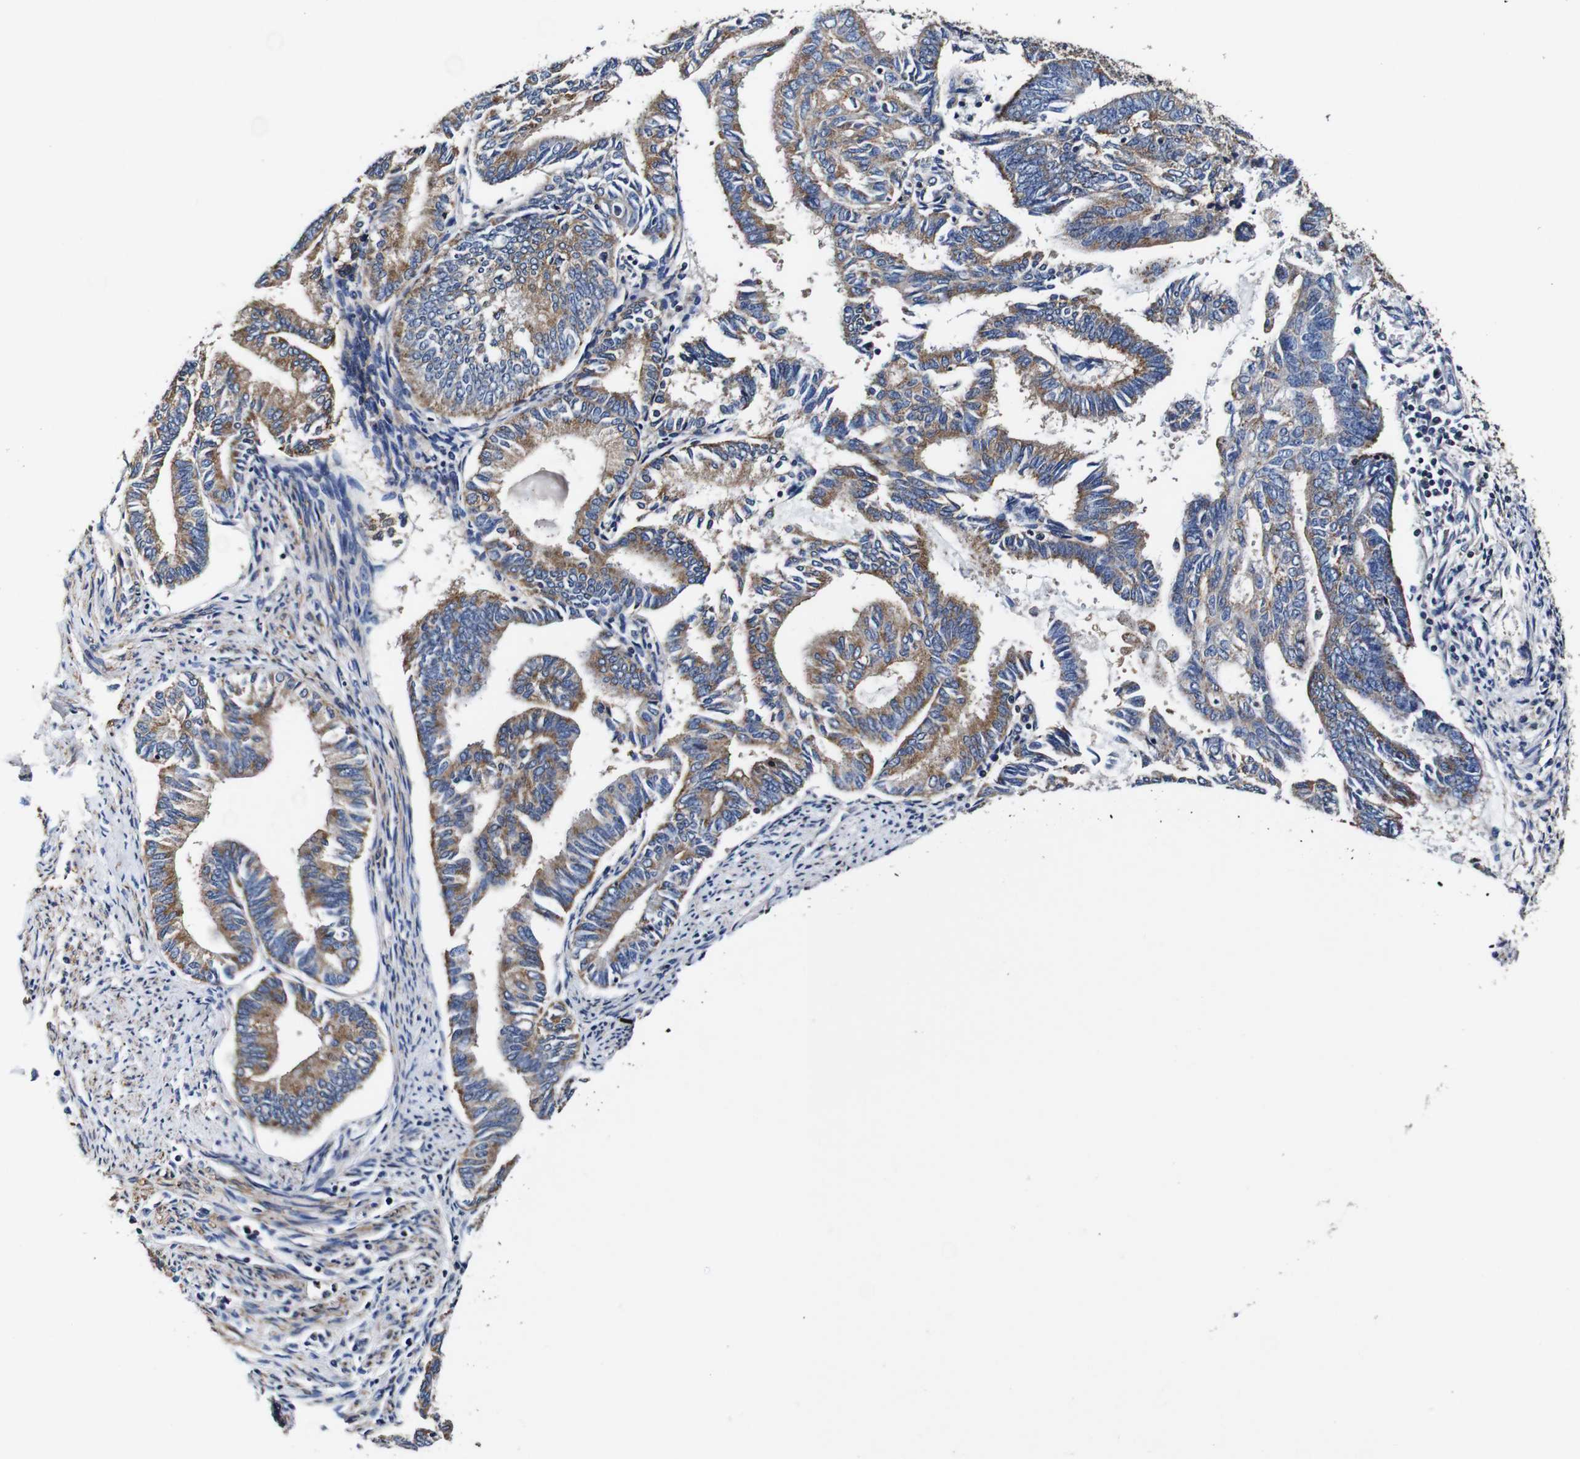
{"staining": {"intensity": "moderate", "quantity": ">75%", "location": "cytoplasmic/membranous"}, "tissue": "endometrial cancer", "cell_type": "Tumor cells", "image_type": "cancer", "snomed": [{"axis": "morphology", "description": "Adenocarcinoma, NOS"}, {"axis": "topography", "description": "Endometrium"}], "caption": "IHC micrograph of endometrial cancer stained for a protein (brown), which shows medium levels of moderate cytoplasmic/membranous positivity in about >75% of tumor cells.", "gene": "PDCD6IP", "patient": {"sex": "female", "age": 86}}